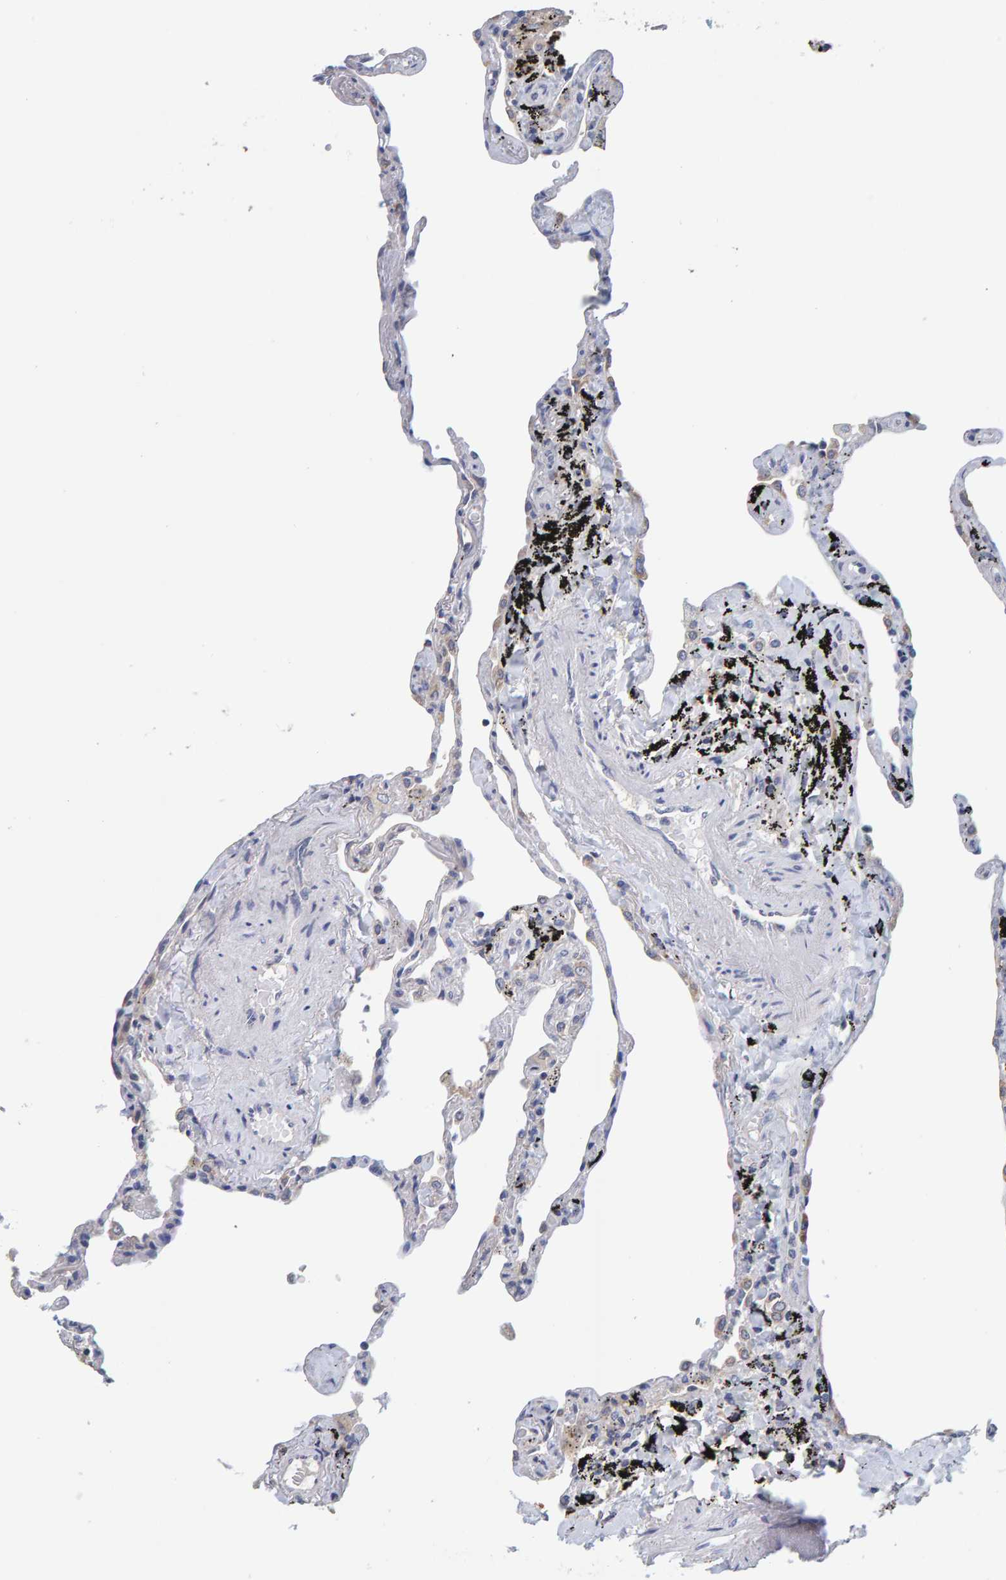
{"staining": {"intensity": "negative", "quantity": "none", "location": "none"}, "tissue": "lung", "cell_type": "Alveolar cells", "image_type": "normal", "snomed": [{"axis": "morphology", "description": "Normal tissue, NOS"}, {"axis": "topography", "description": "Lung"}], "caption": "Immunohistochemistry (IHC) micrograph of normal lung: human lung stained with DAB (3,3'-diaminobenzidine) reveals no significant protein staining in alveolar cells. (DAB IHC, high magnification).", "gene": "SGPL1", "patient": {"sex": "male", "age": 59}}